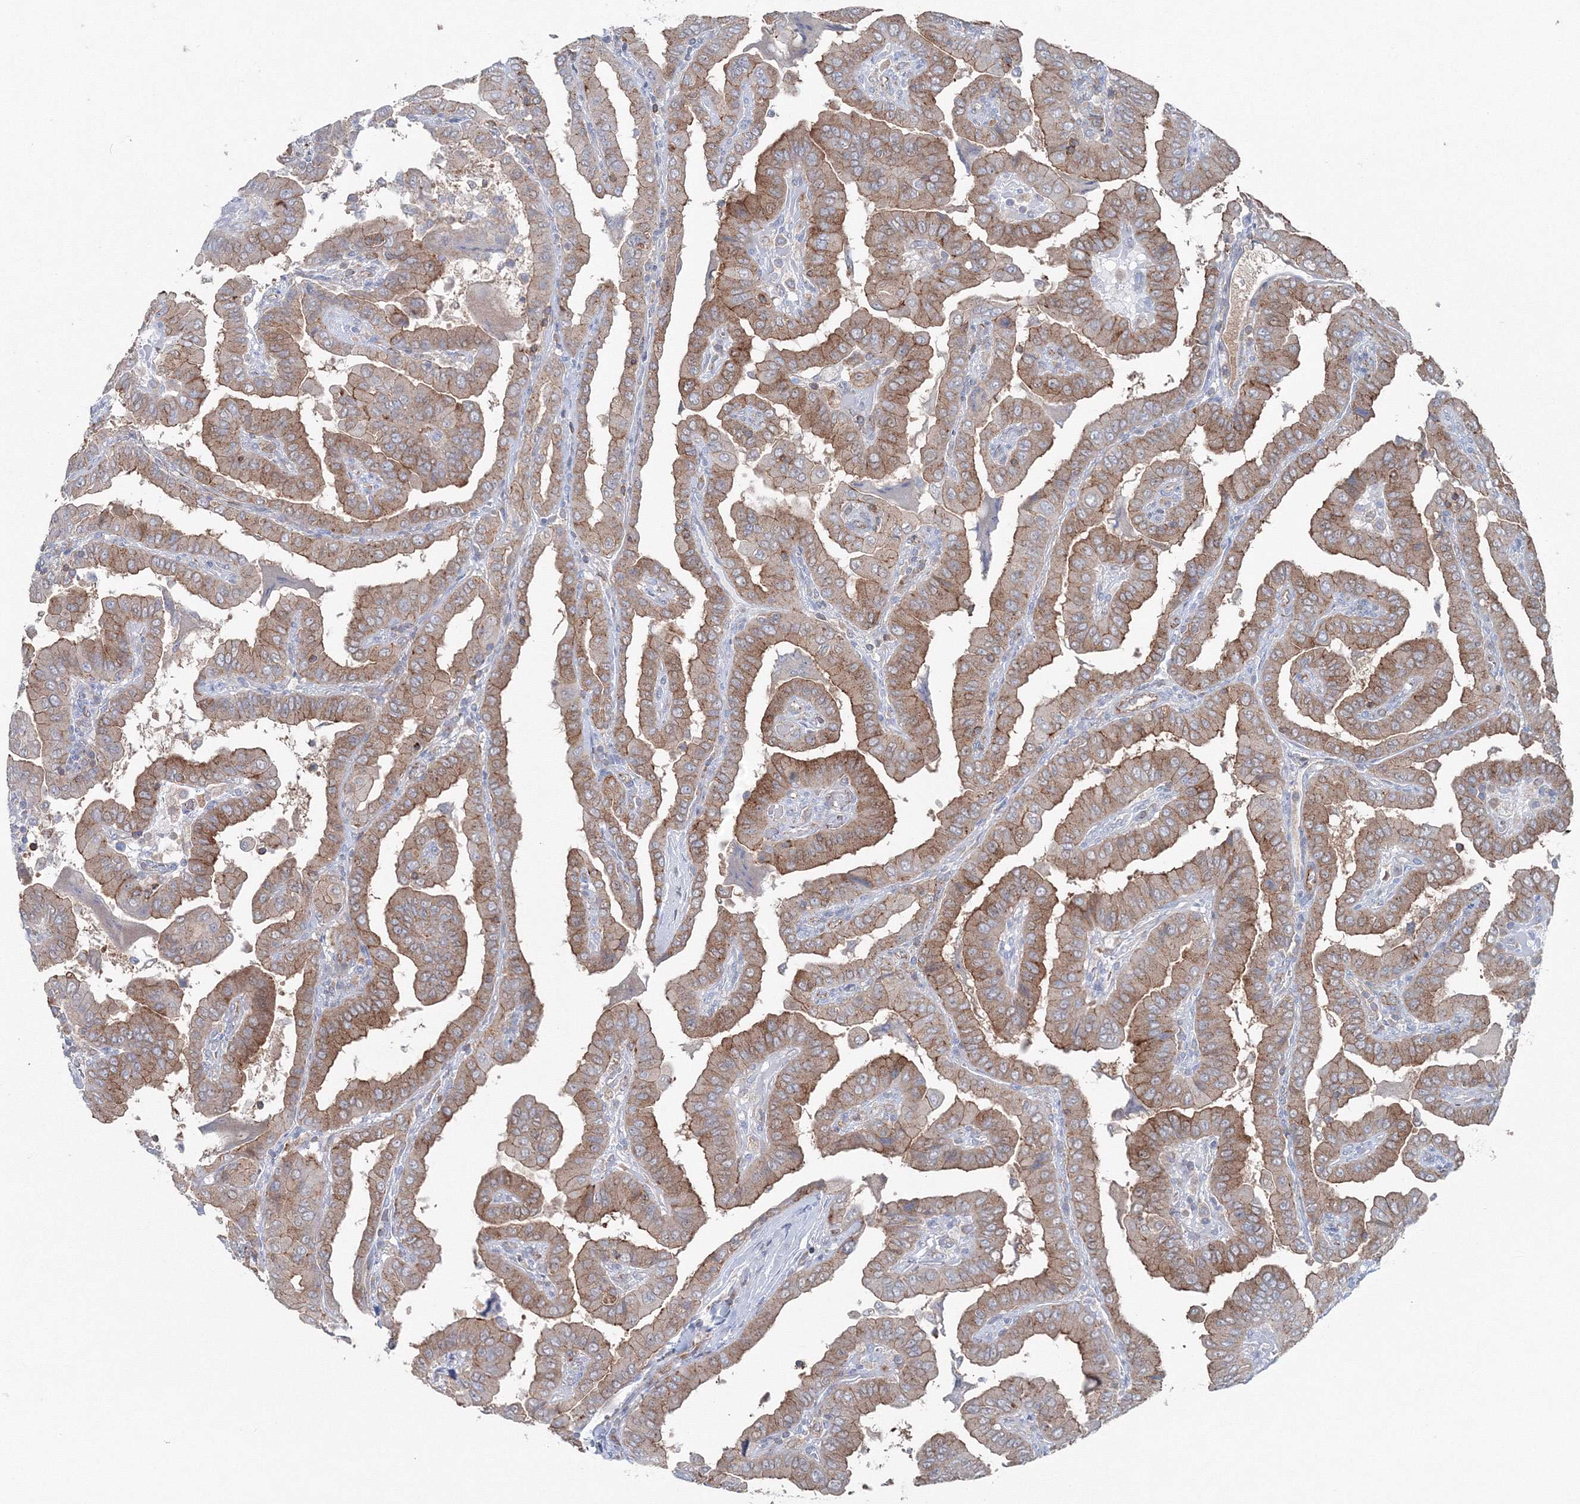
{"staining": {"intensity": "moderate", "quantity": ">75%", "location": "cytoplasmic/membranous"}, "tissue": "thyroid cancer", "cell_type": "Tumor cells", "image_type": "cancer", "snomed": [{"axis": "morphology", "description": "Papillary adenocarcinoma, NOS"}, {"axis": "topography", "description": "Thyroid gland"}], "caption": "Protein staining of thyroid cancer (papillary adenocarcinoma) tissue shows moderate cytoplasmic/membranous positivity in approximately >75% of tumor cells.", "gene": "GGA2", "patient": {"sex": "male", "age": 33}}